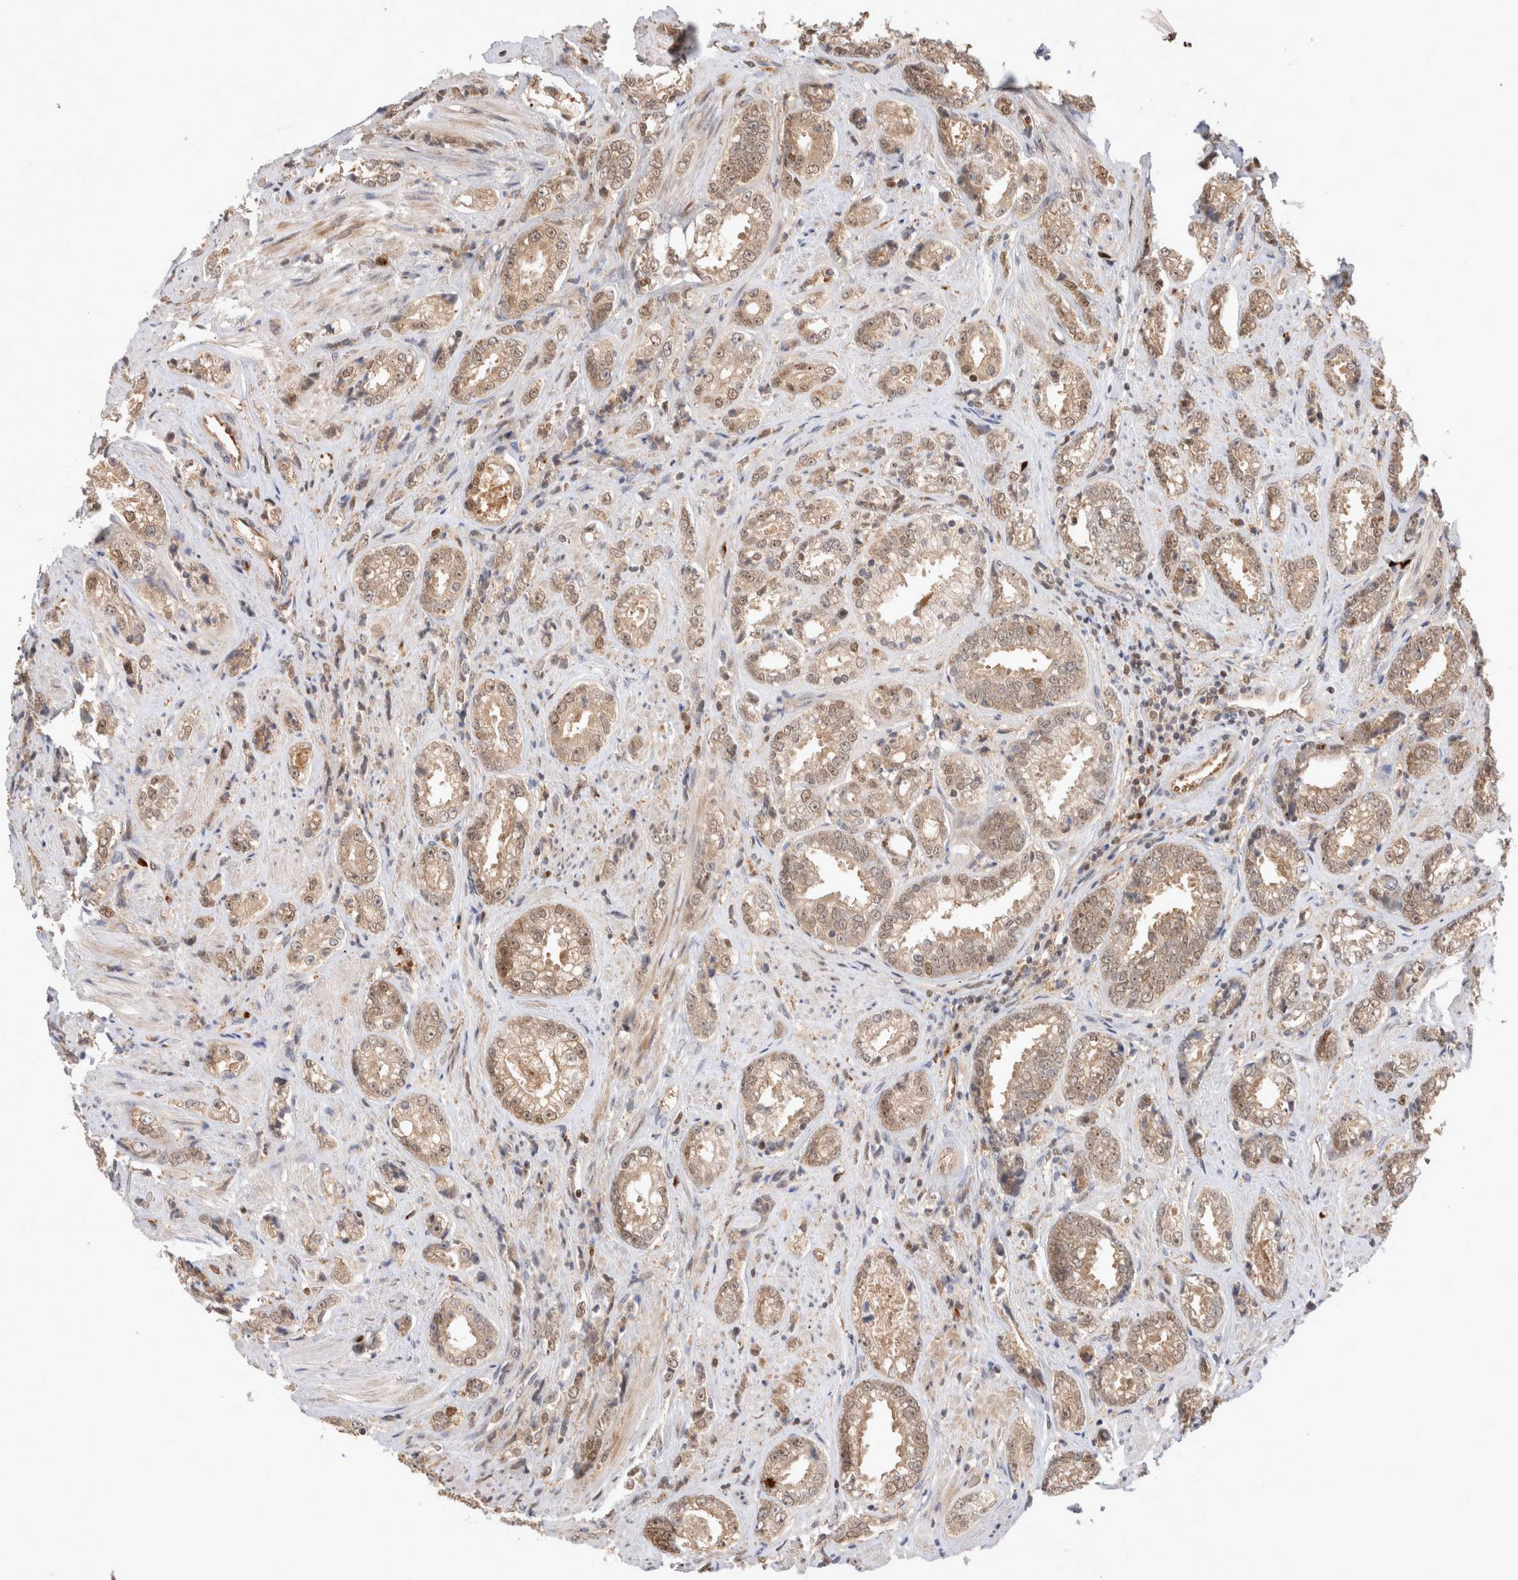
{"staining": {"intensity": "weak", "quantity": ">75%", "location": "cytoplasmic/membranous,nuclear"}, "tissue": "prostate cancer", "cell_type": "Tumor cells", "image_type": "cancer", "snomed": [{"axis": "morphology", "description": "Adenocarcinoma, High grade"}, {"axis": "topography", "description": "Prostate"}], "caption": "Immunohistochemical staining of human high-grade adenocarcinoma (prostate) reveals low levels of weak cytoplasmic/membranous and nuclear protein positivity in approximately >75% of tumor cells.", "gene": "OTUD6B", "patient": {"sex": "male", "age": 61}}